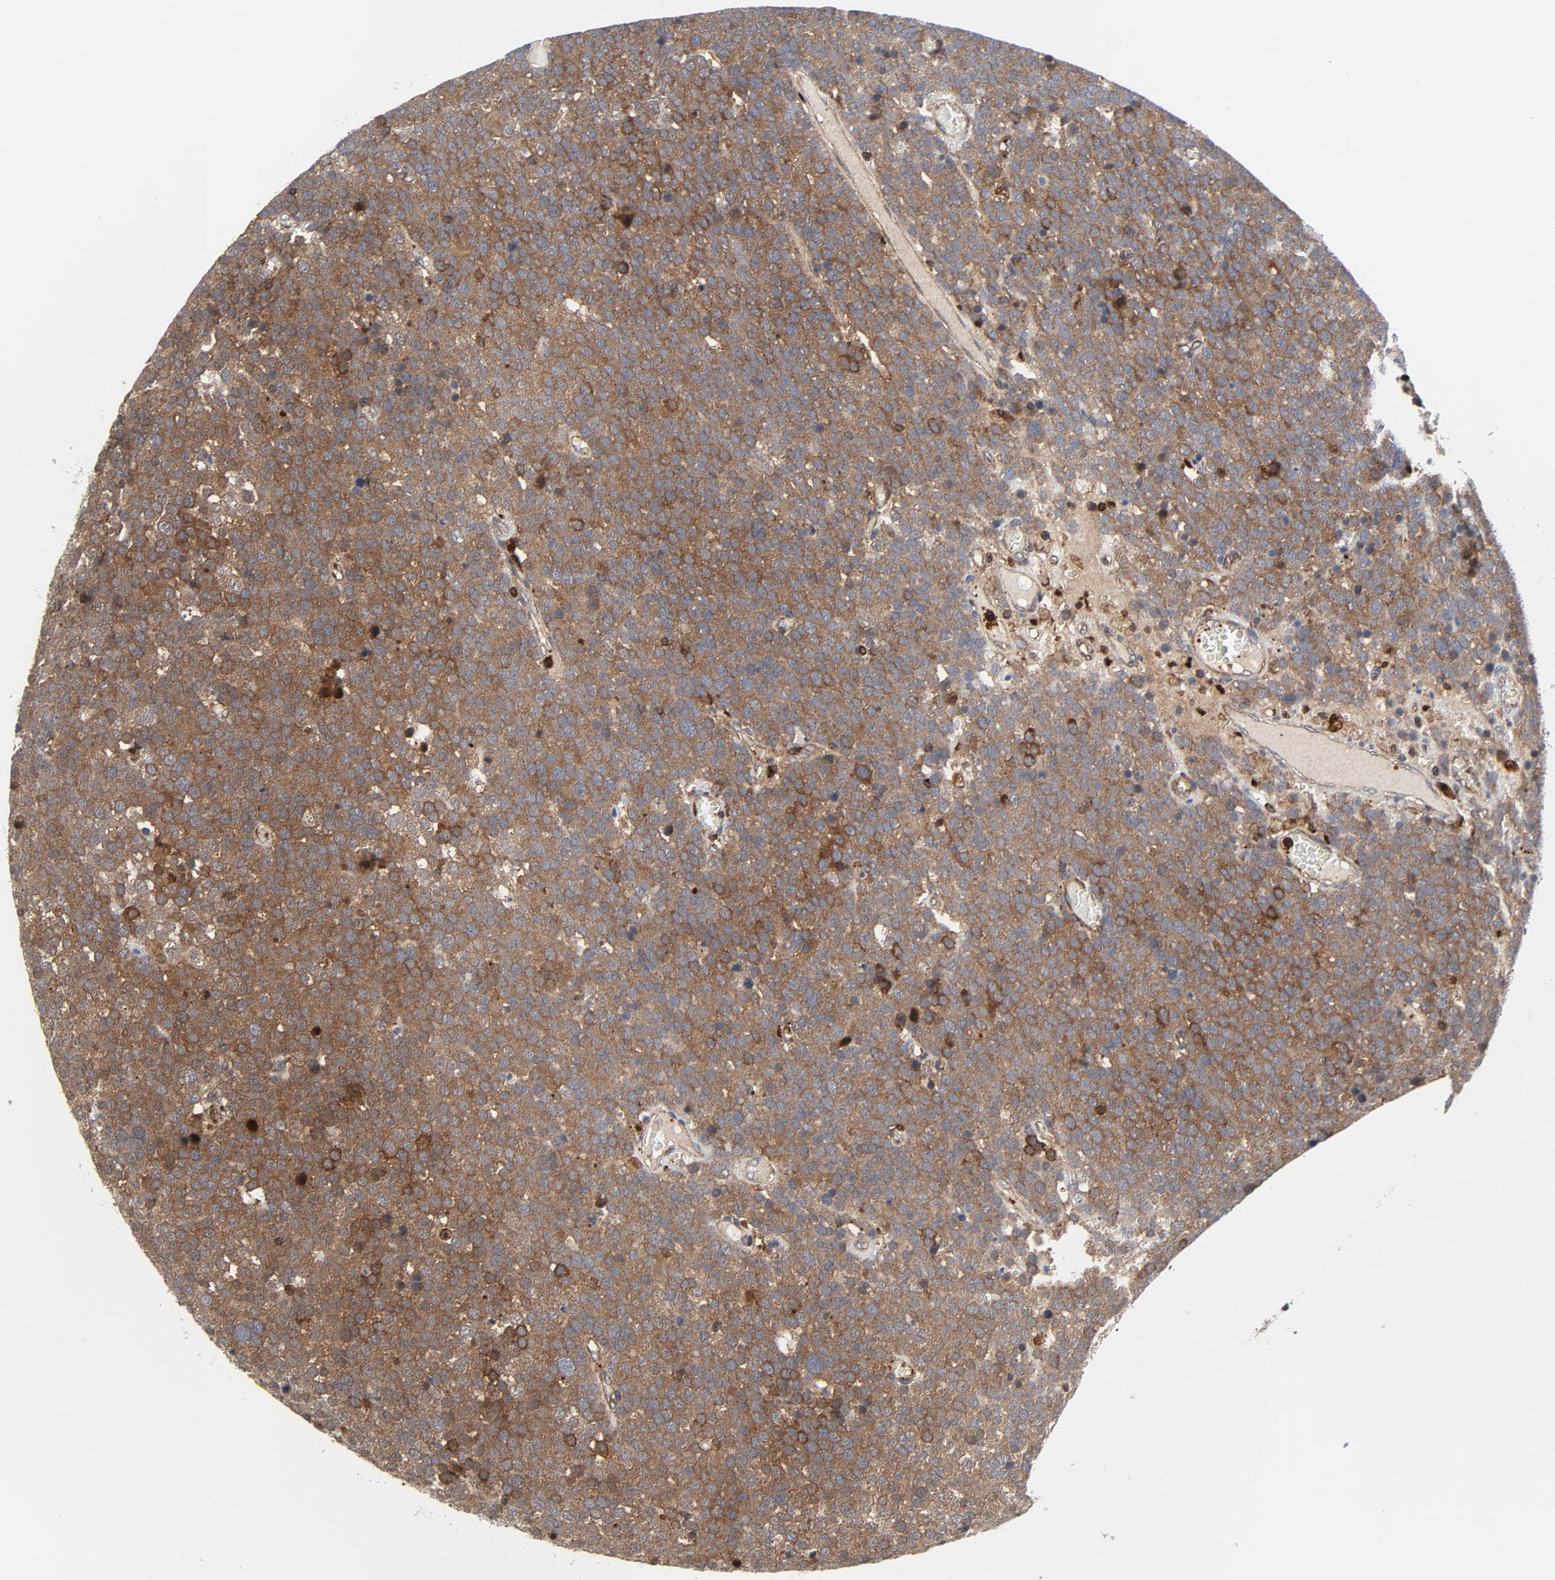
{"staining": {"intensity": "moderate", "quantity": ">75%", "location": "cytoplasmic/membranous"}, "tissue": "testis cancer", "cell_type": "Tumor cells", "image_type": "cancer", "snomed": [{"axis": "morphology", "description": "Seminoma, NOS"}, {"axis": "topography", "description": "Testis"}], "caption": "Immunohistochemical staining of human testis cancer (seminoma) displays medium levels of moderate cytoplasmic/membranous expression in approximately >75% of tumor cells.", "gene": "YES1", "patient": {"sex": "male", "age": 71}}